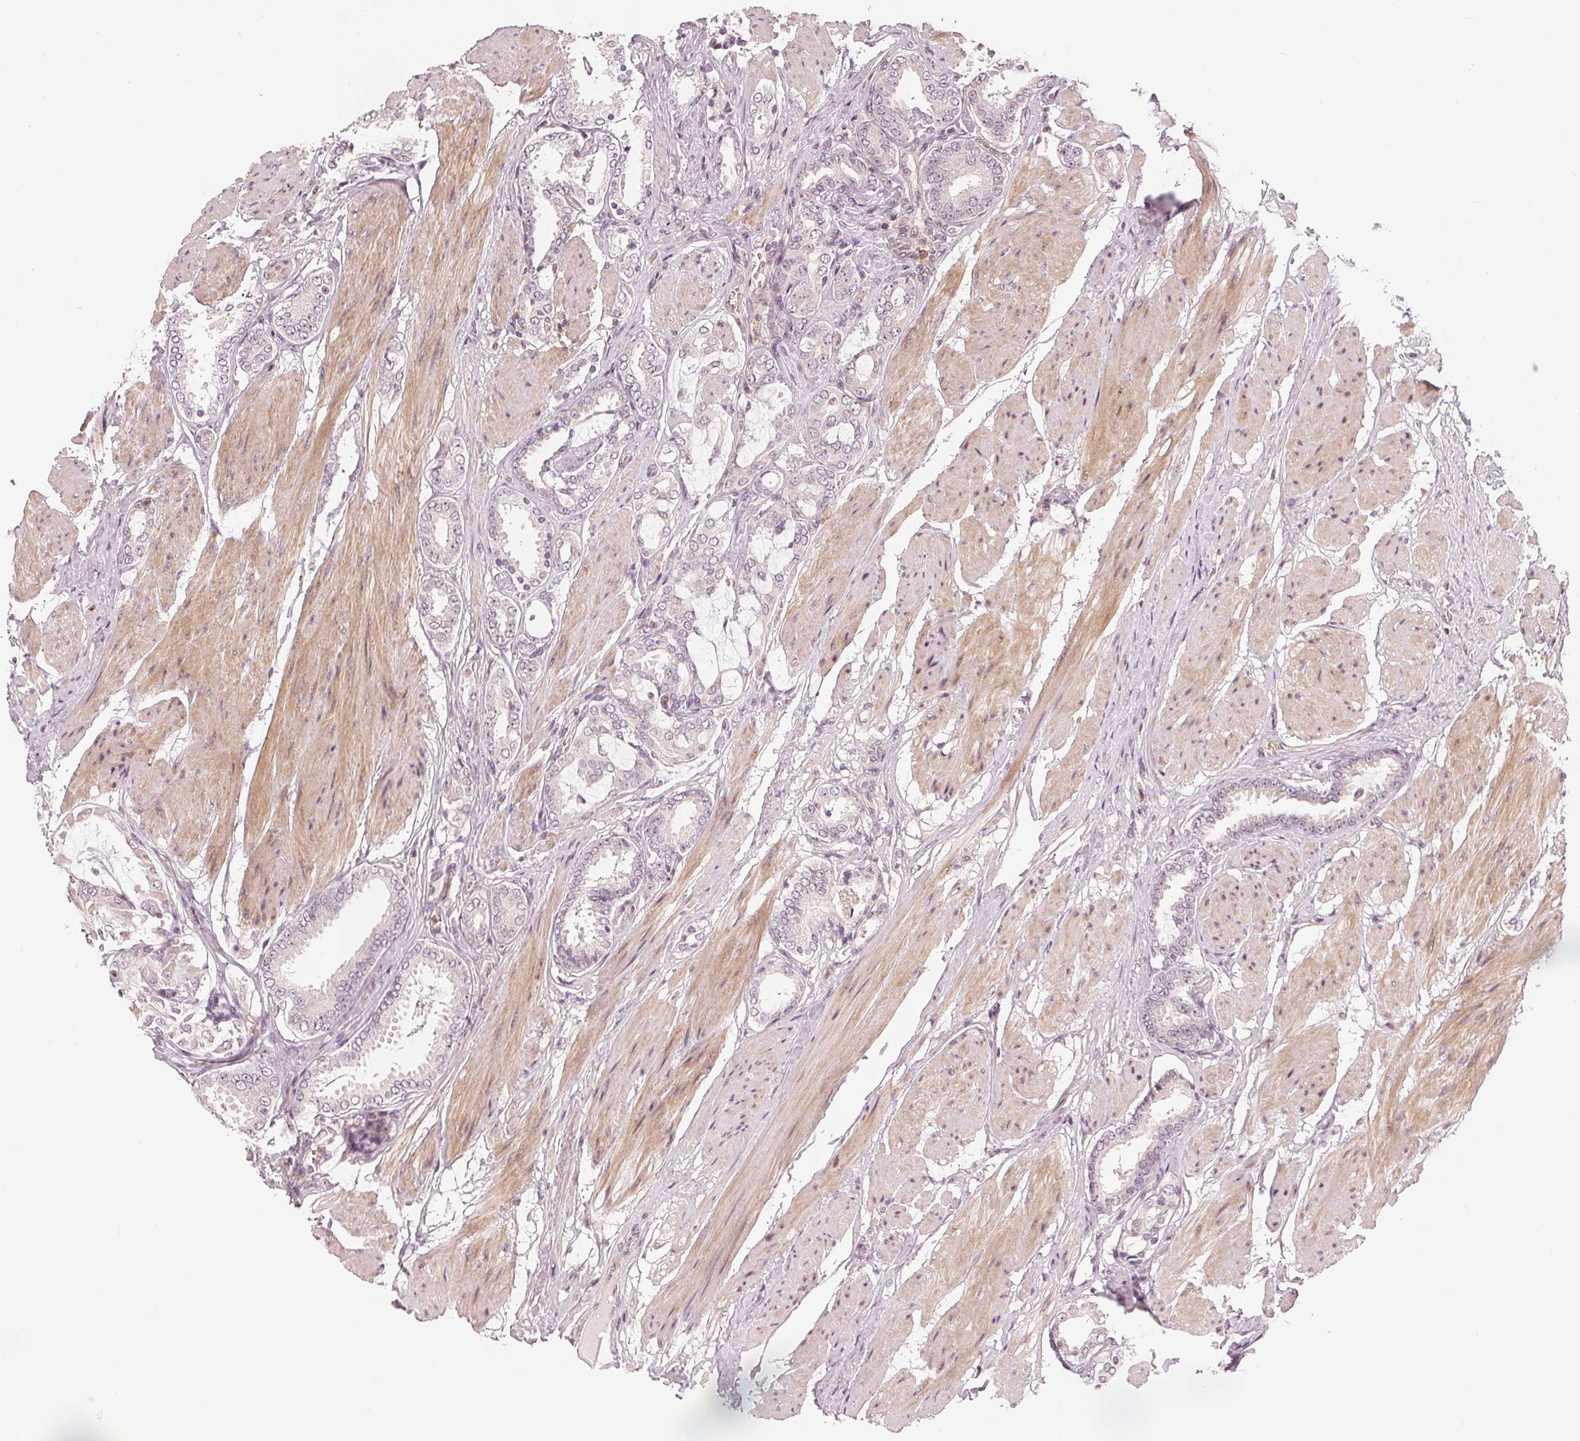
{"staining": {"intensity": "negative", "quantity": "none", "location": "none"}, "tissue": "prostate cancer", "cell_type": "Tumor cells", "image_type": "cancer", "snomed": [{"axis": "morphology", "description": "Adenocarcinoma, High grade"}, {"axis": "topography", "description": "Prostate"}], "caption": "IHC photomicrograph of prostate cancer (adenocarcinoma (high-grade)) stained for a protein (brown), which shows no staining in tumor cells. Brightfield microscopy of IHC stained with DAB (brown) and hematoxylin (blue), captured at high magnification.", "gene": "SLC34A1", "patient": {"sex": "male", "age": 63}}